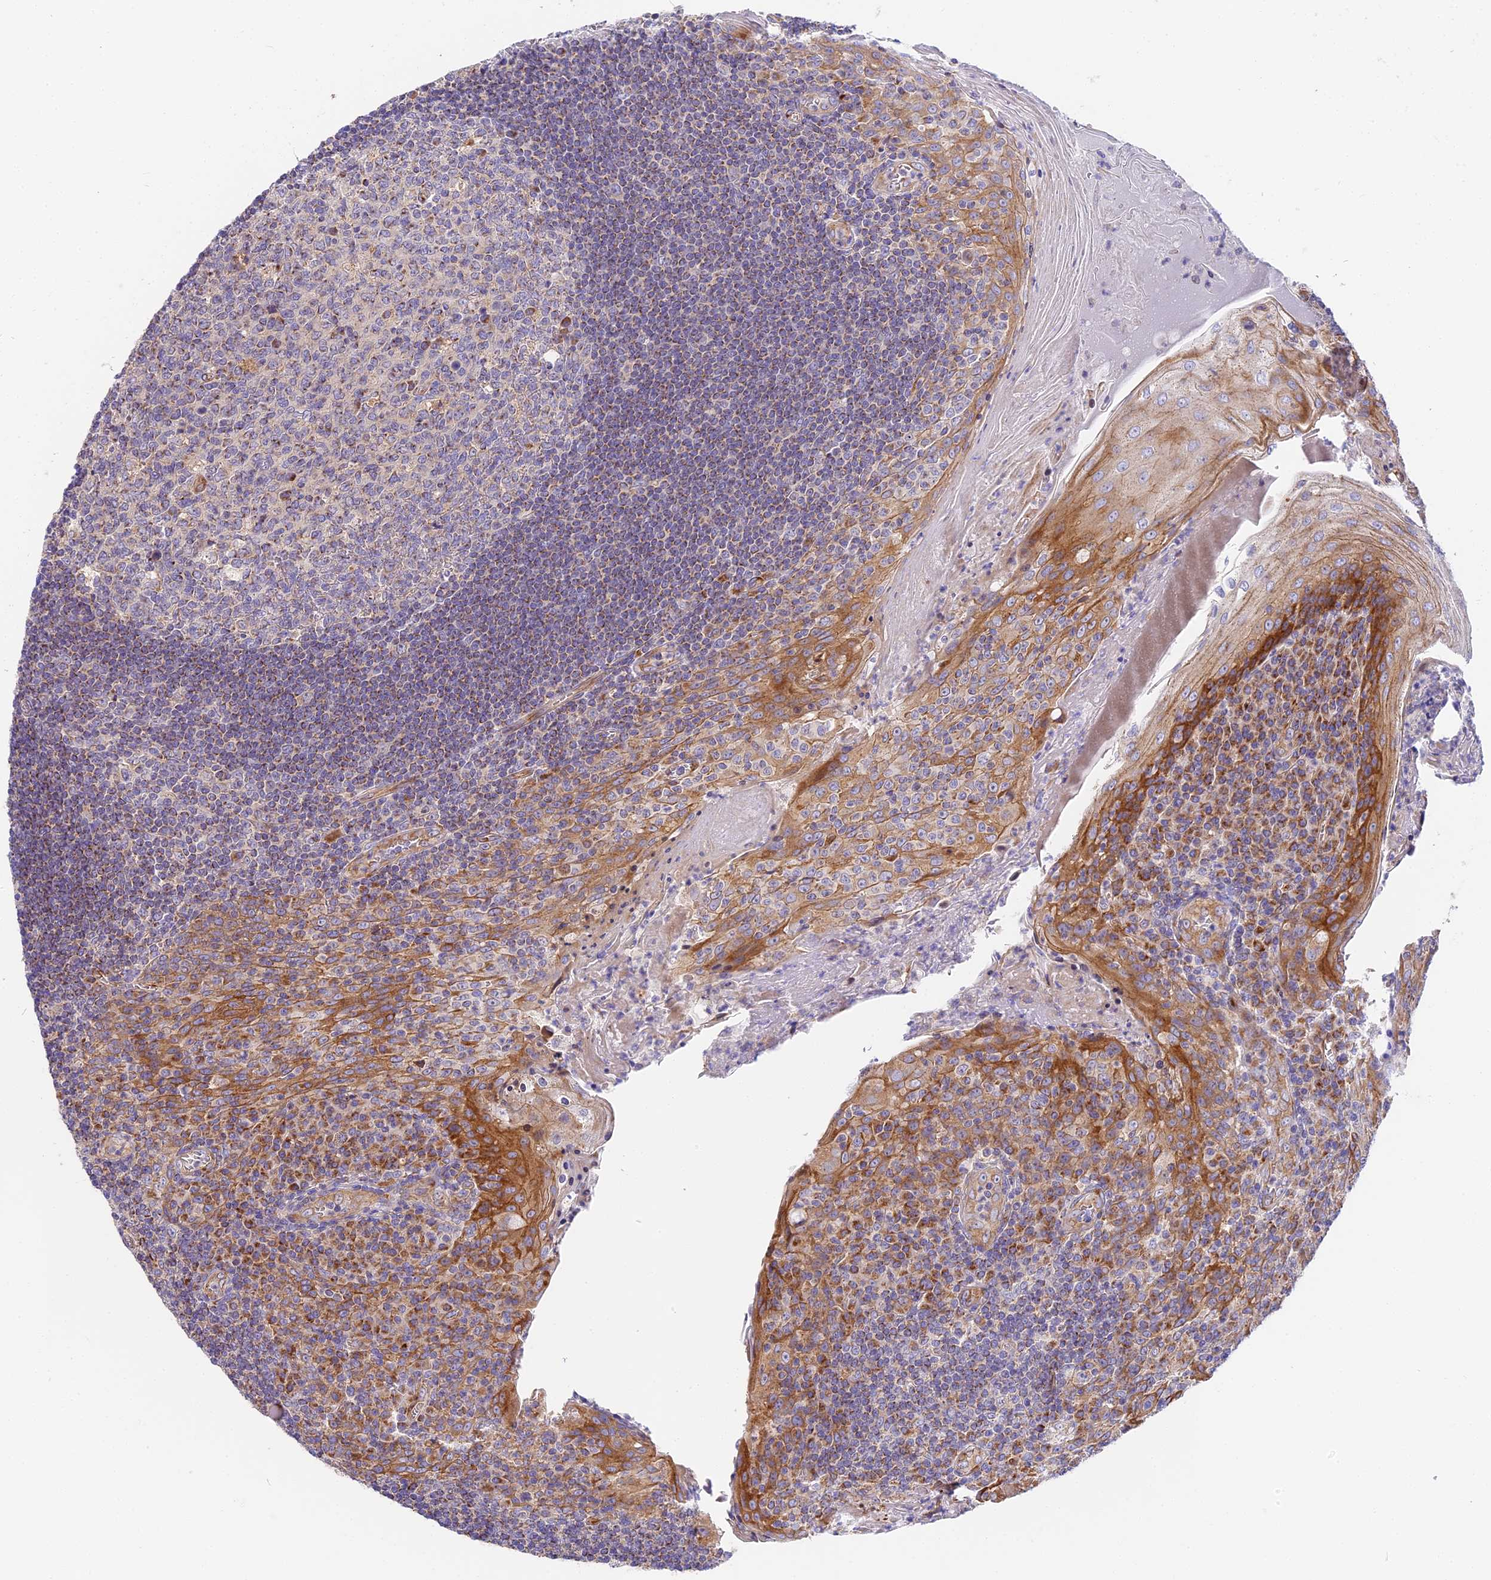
{"staining": {"intensity": "moderate", "quantity": "25%-75%", "location": "cytoplasmic/membranous"}, "tissue": "tonsil", "cell_type": "Germinal center cells", "image_type": "normal", "snomed": [{"axis": "morphology", "description": "Normal tissue, NOS"}, {"axis": "topography", "description": "Tonsil"}], "caption": "A micrograph of tonsil stained for a protein exhibits moderate cytoplasmic/membranous brown staining in germinal center cells. The protein is shown in brown color, while the nuclei are stained blue.", "gene": "MRAS", "patient": {"sex": "male", "age": 27}}